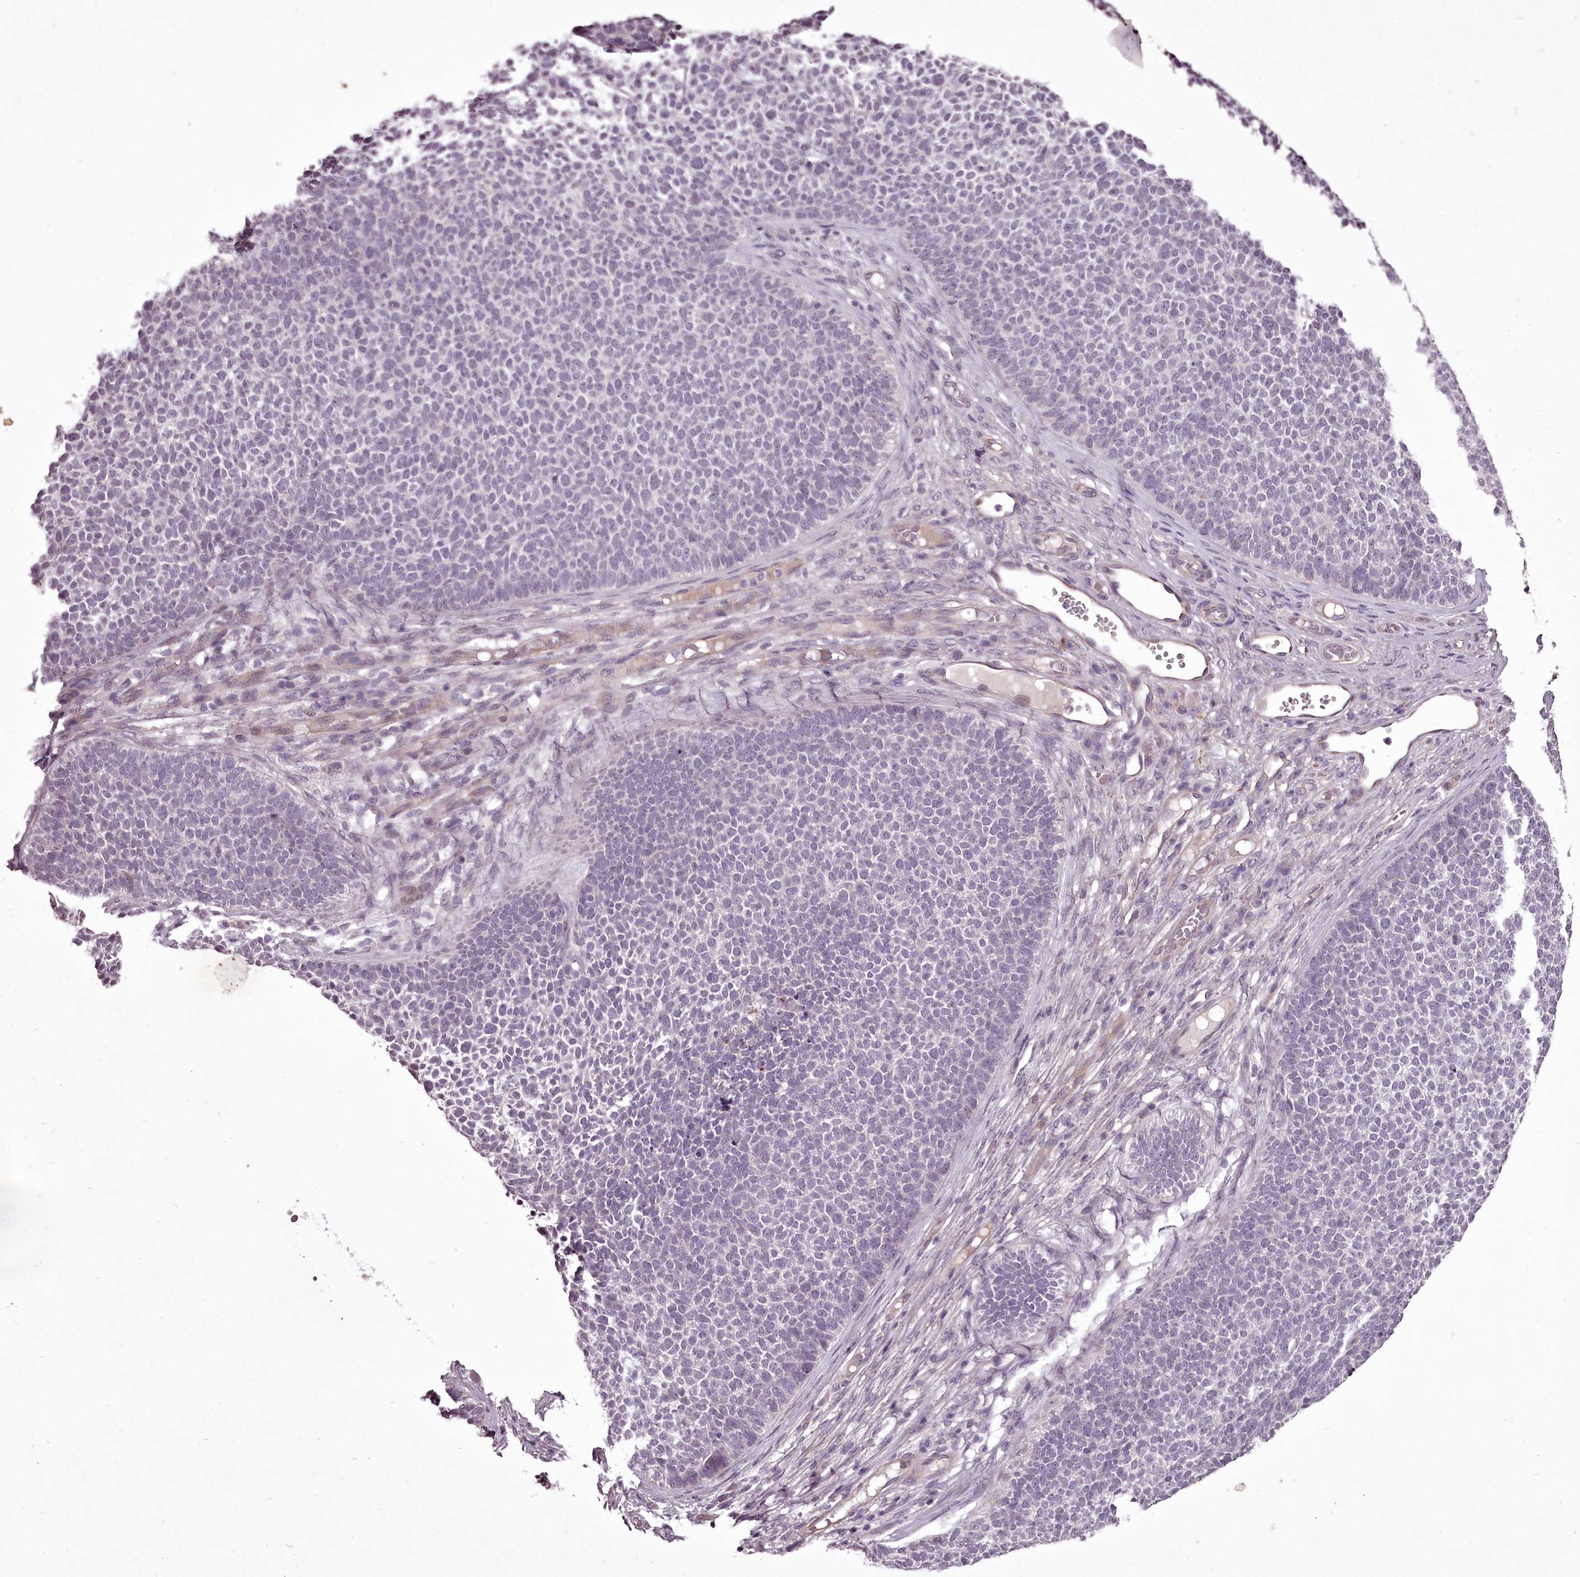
{"staining": {"intensity": "negative", "quantity": "none", "location": "none"}, "tissue": "skin cancer", "cell_type": "Tumor cells", "image_type": "cancer", "snomed": [{"axis": "morphology", "description": "Basal cell carcinoma"}, {"axis": "topography", "description": "Skin"}], "caption": "DAB immunohistochemical staining of skin cancer (basal cell carcinoma) shows no significant positivity in tumor cells.", "gene": "C1orf56", "patient": {"sex": "female", "age": 84}}